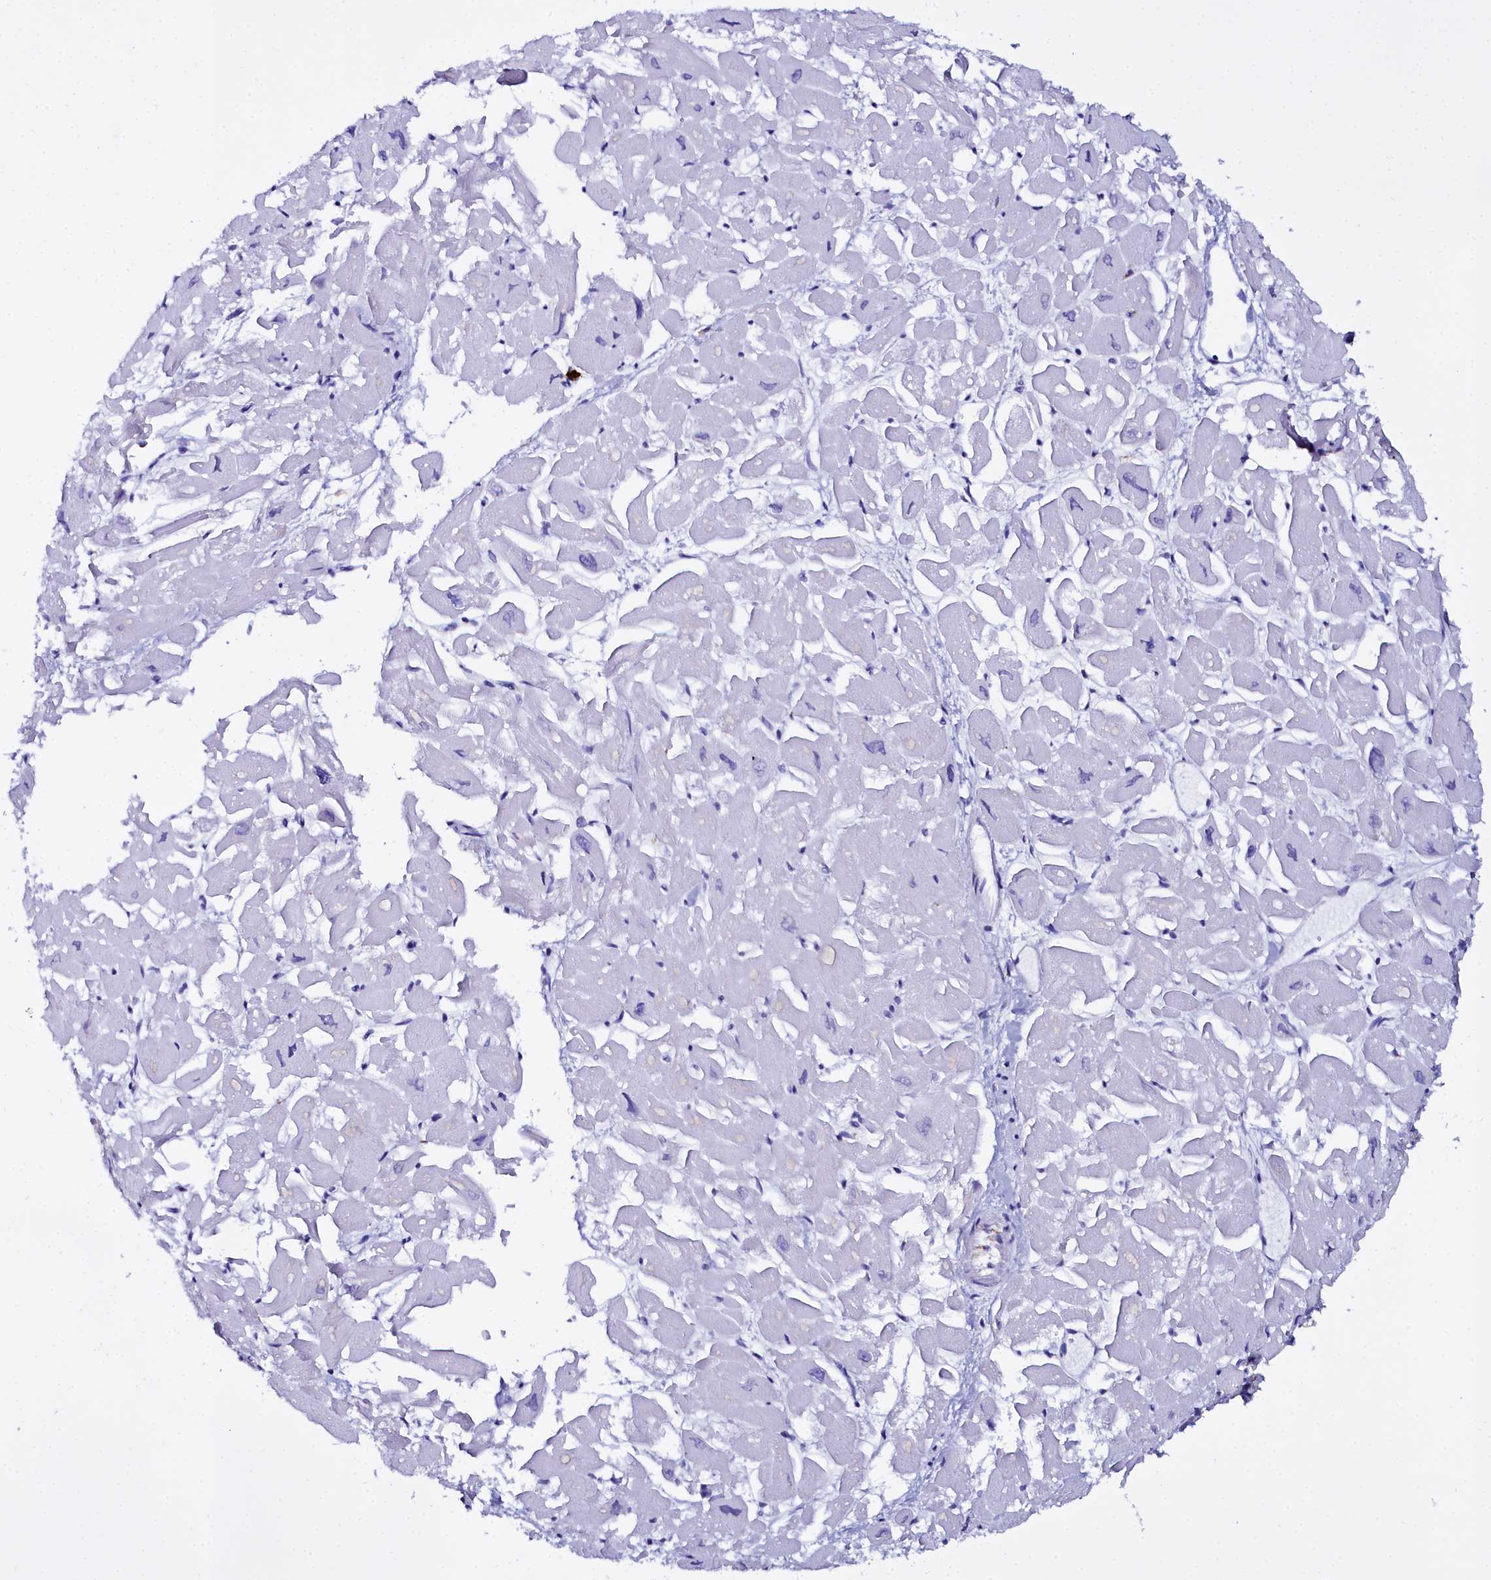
{"staining": {"intensity": "negative", "quantity": "none", "location": "none"}, "tissue": "heart muscle", "cell_type": "Cardiomyocytes", "image_type": "normal", "snomed": [{"axis": "morphology", "description": "Normal tissue, NOS"}, {"axis": "topography", "description": "Heart"}], "caption": "This is an immunohistochemistry (IHC) photomicrograph of normal heart muscle. There is no expression in cardiomyocytes.", "gene": "TXNDC5", "patient": {"sex": "male", "age": 54}}